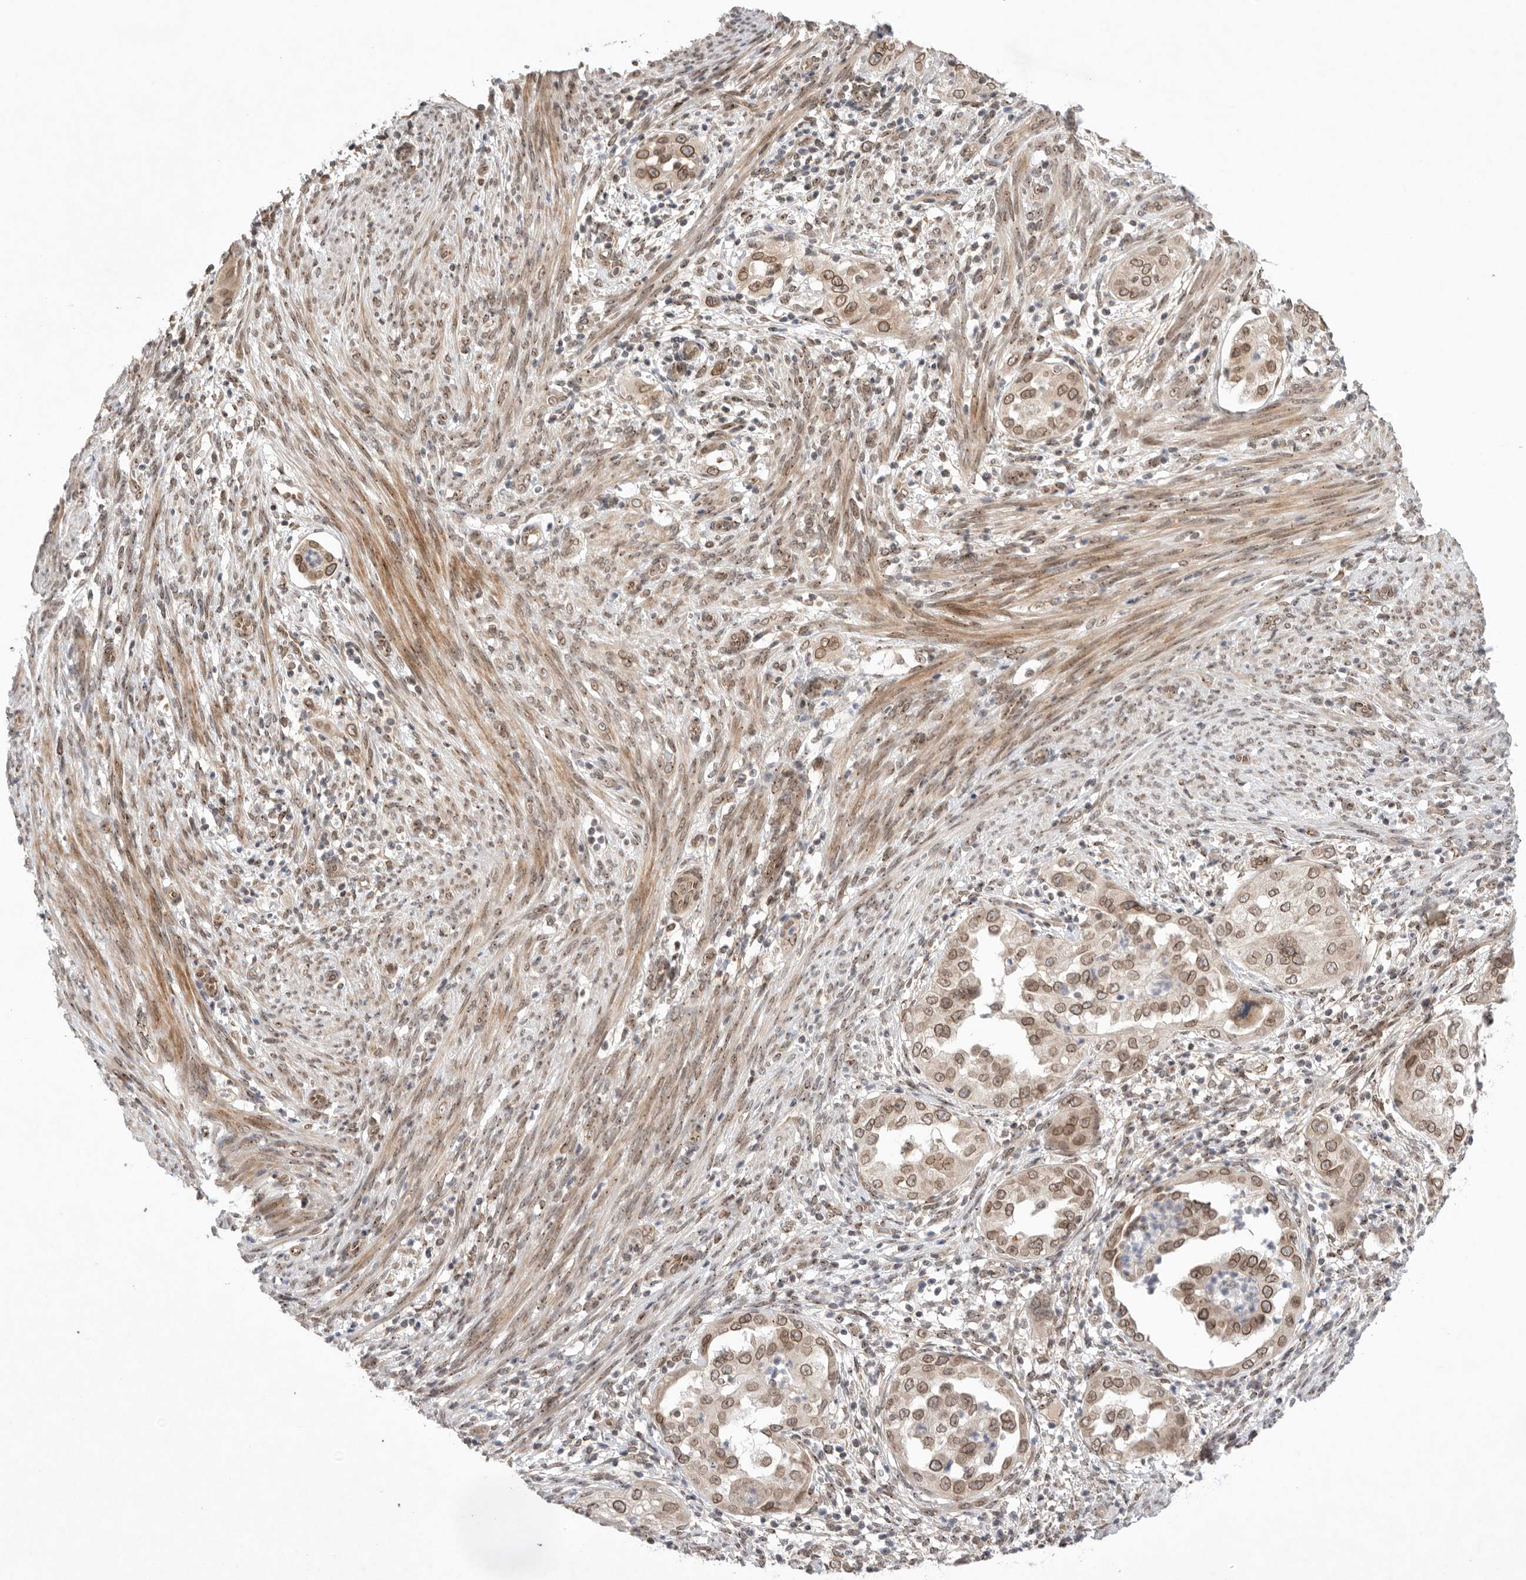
{"staining": {"intensity": "moderate", "quantity": ">75%", "location": "cytoplasmic/membranous,nuclear"}, "tissue": "endometrial cancer", "cell_type": "Tumor cells", "image_type": "cancer", "snomed": [{"axis": "morphology", "description": "Adenocarcinoma, NOS"}, {"axis": "topography", "description": "Endometrium"}], "caption": "IHC image of human endometrial adenocarcinoma stained for a protein (brown), which exhibits medium levels of moderate cytoplasmic/membranous and nuclear positivity in approximately >75% of tumor cells.", "gene": "LEMD3", "patient": {"sex": "female", "age": 85}}